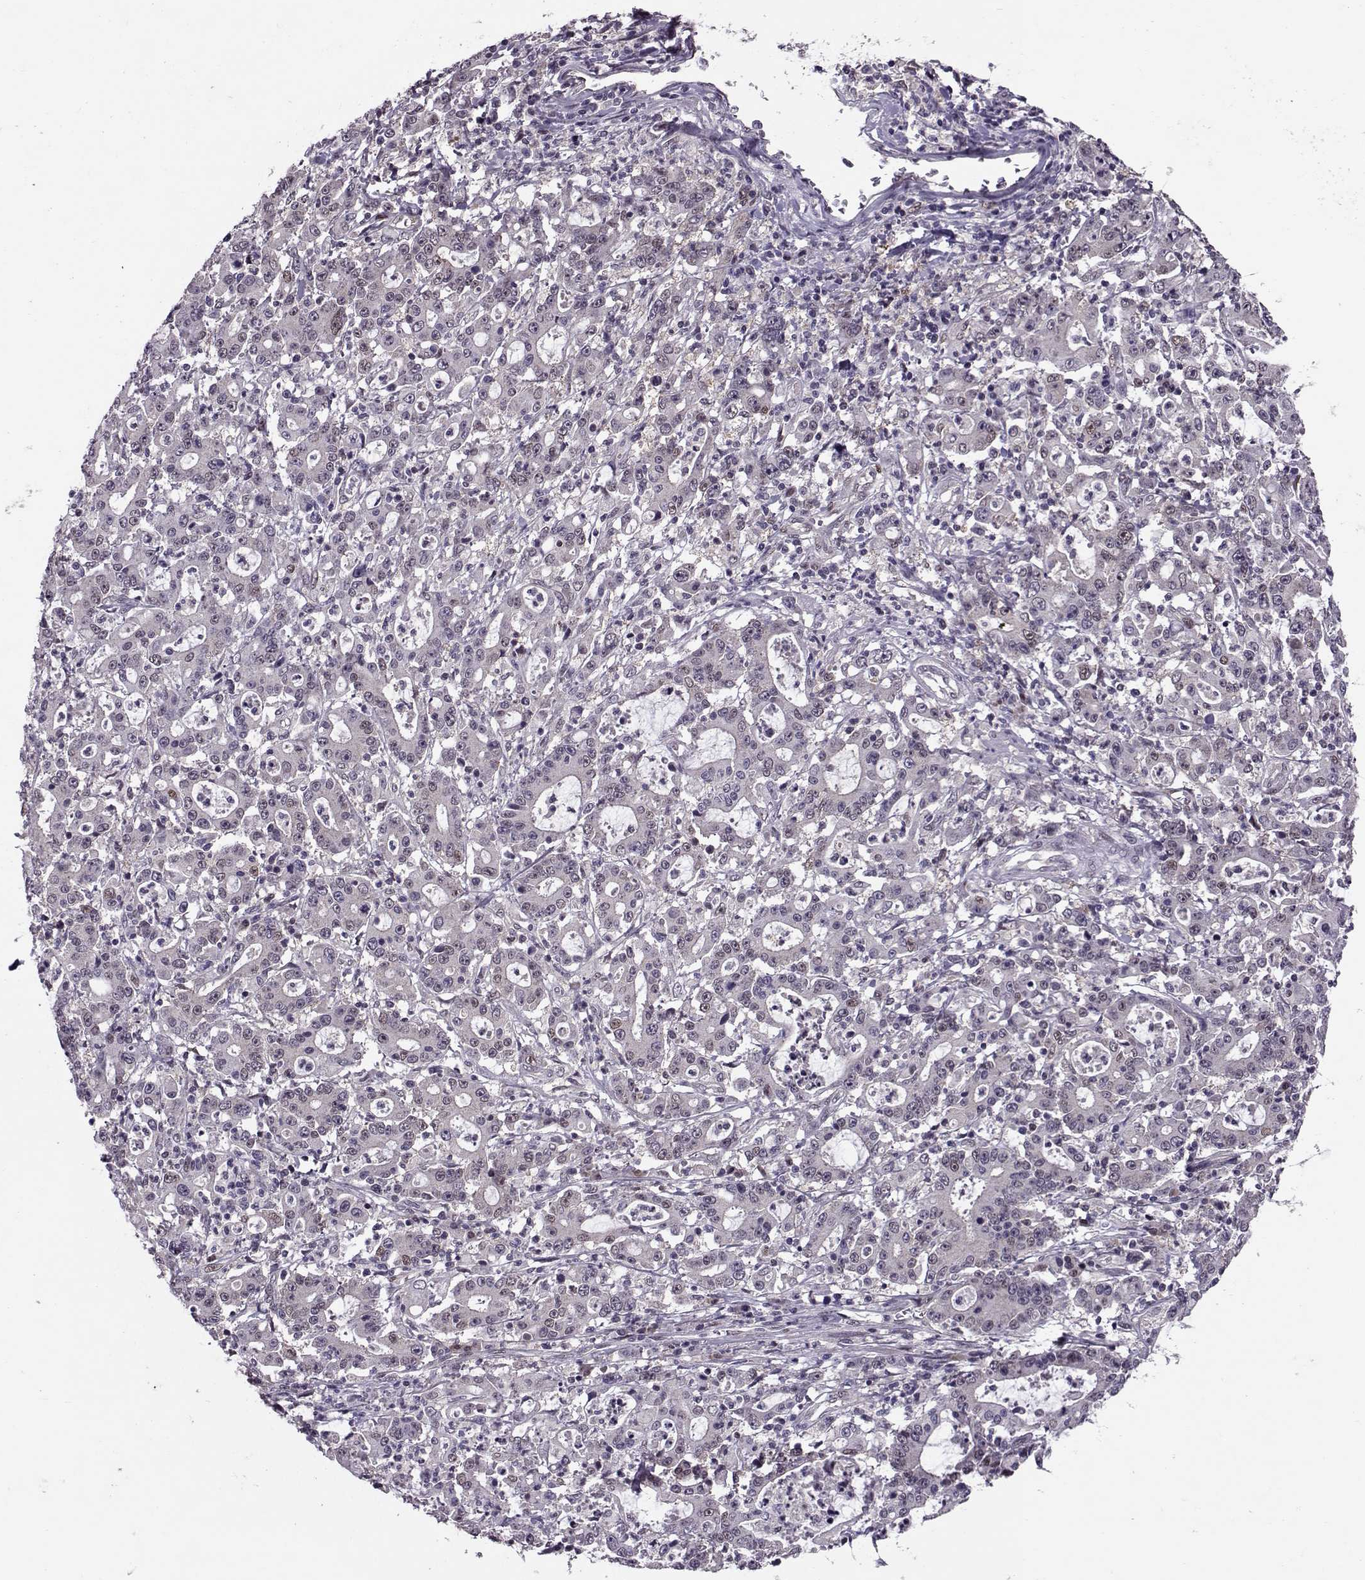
{"staining": {"intensity": "negative", "quantity": "none", "location": "none"}, "tissue": "stomach cancer", "cell_type": "Tumor cells", "image_type": "cancer", "snomed": [{"axis": "morphology", "description": "Adenocarcinoma, NOS"}, {"axis": "topography", "description": "Stomach, upper"}], "caption": "Immunohistochemistry of human stomach cancer demonstrates no expression in tumor cells.", "gene": "CDK4", "patient": {"sex": "male", "age": 68}}